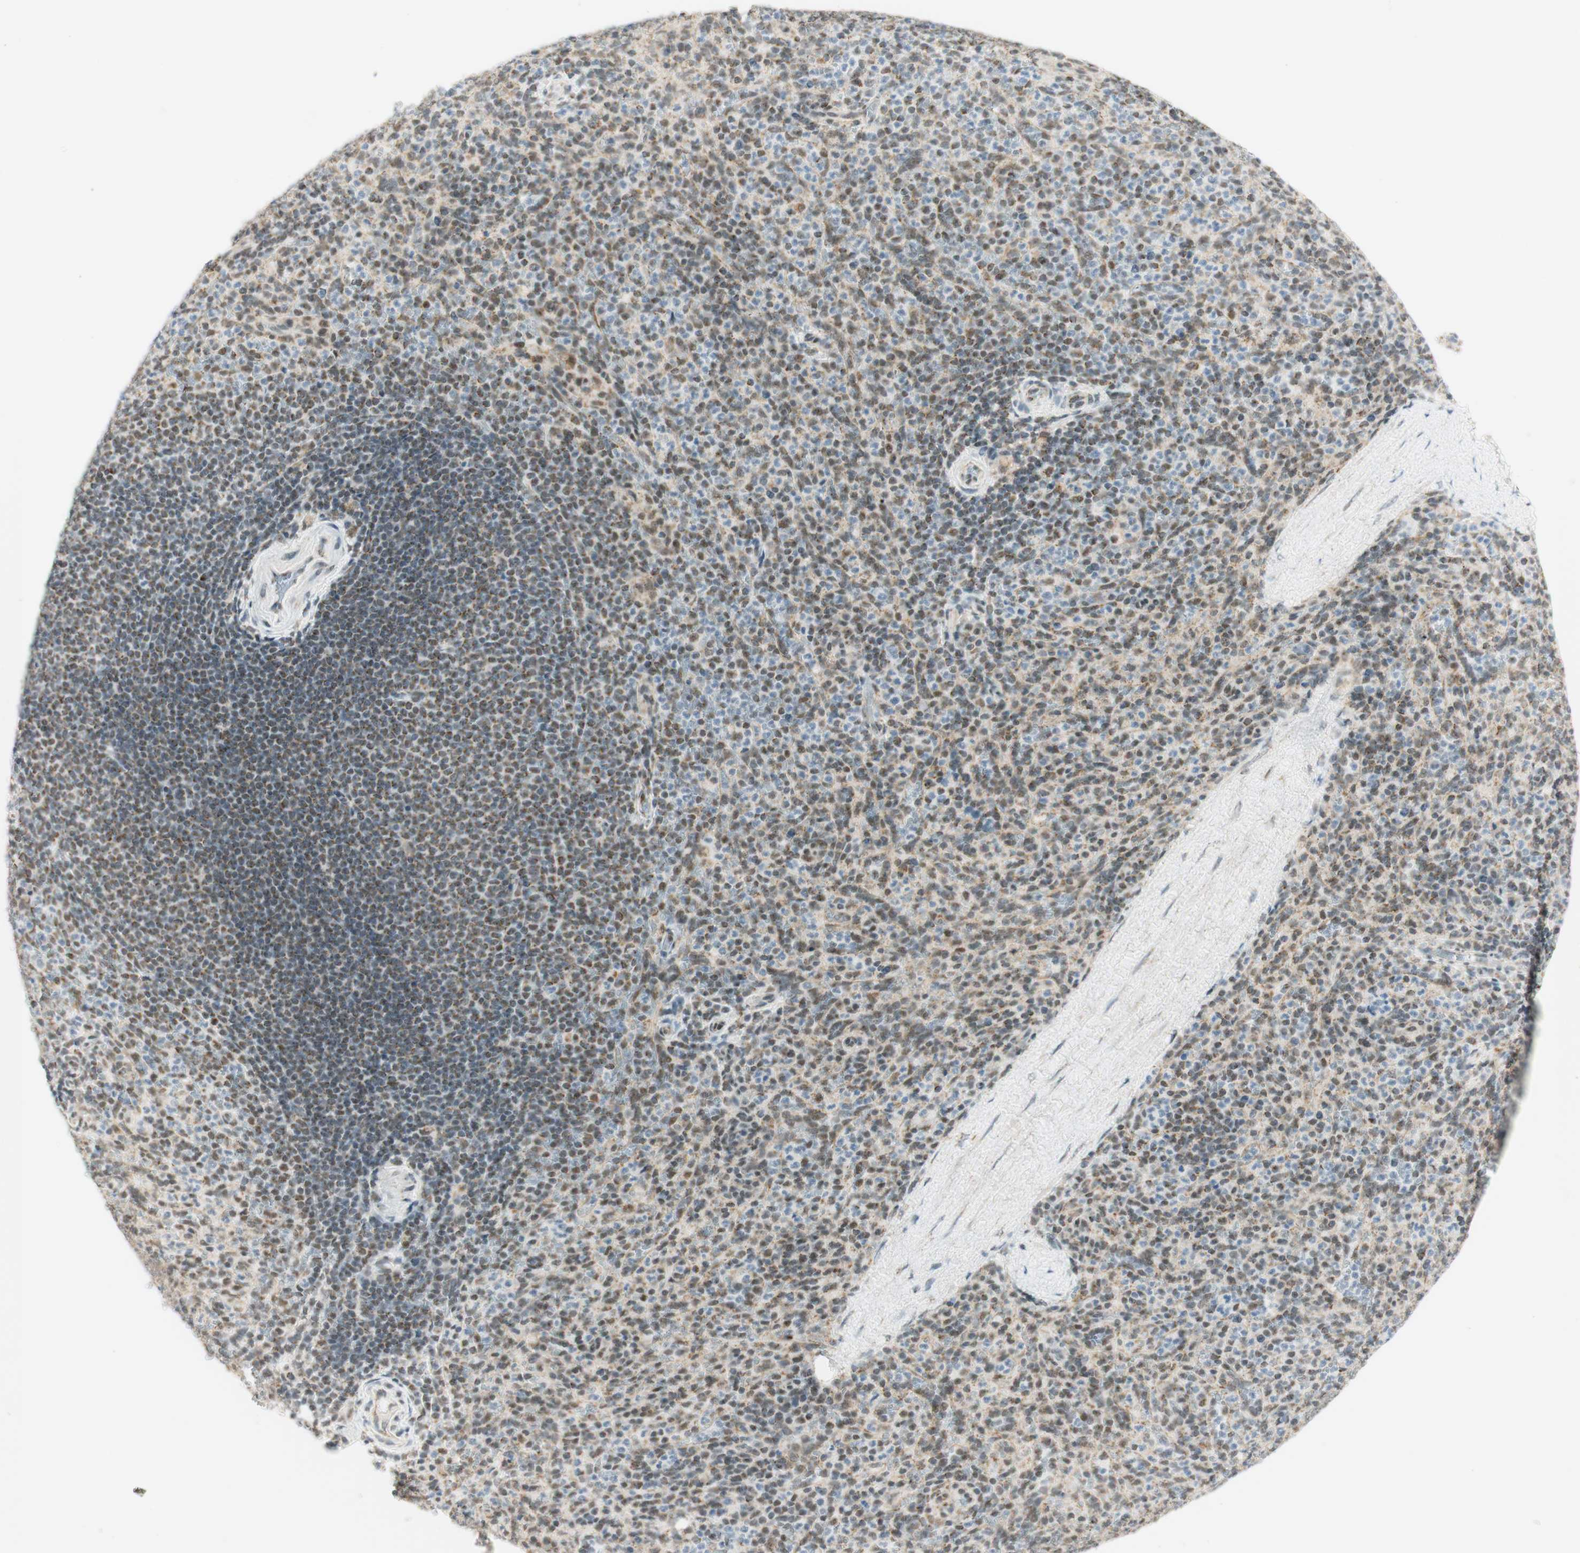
{"staining": {"intensity": "weak", "quantity": "25%-75%", "location": "cytoplasmic/membranous"}, "tissue": "spleen", "cell_type": "Cells in red pulp", "image_type": "normal", "snomed": [{"axis": "morphology", "description": "Normal tissue, NOS"}, {"axis": "topography", "description": "Spleen"}], "caption": "Immunohistochemistry (IHC) micrograph of benign spleen stained for a protein (brown), which demonstrates low levels of weak cytoplasmic/membranous staining in approximately 25%-75% of cells in red pulp.", "gene": "ZNF782", "patient": {"sex": "male", "age": 36}}